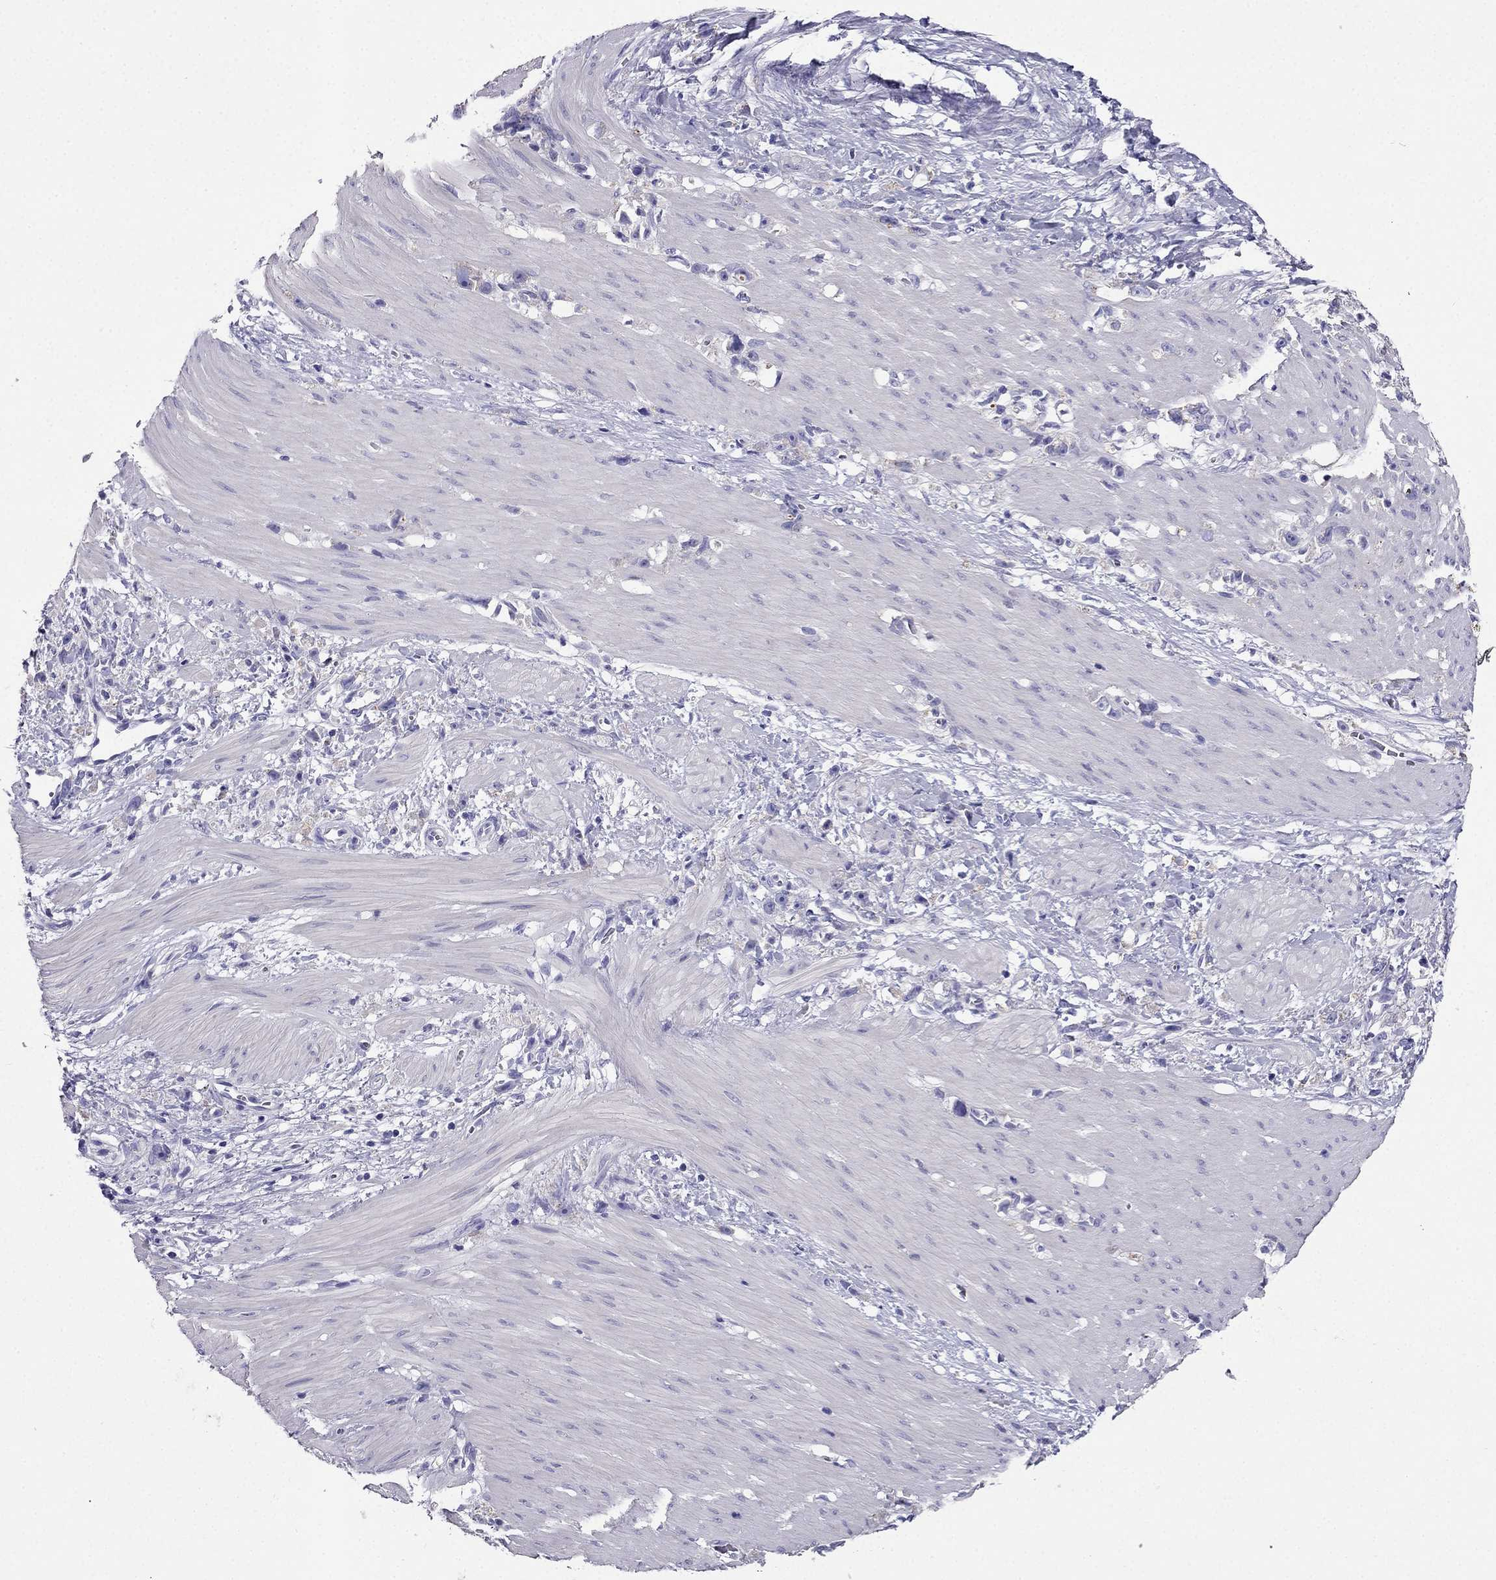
{"staining": {"intensity": "negative", "quantity": "none", "location": "none"}, "tissue": "stomach cancer", "cell_type": "Tumor cells", "image_type": "cancer", "snomed": [{"axis": "morphology", "description": "Adenocarcinoma, NOS"}, {"axis": "topography", "description": "Stomach"}], "caption": "This is a micrograph of IHC staining of stomach cancer, which shows no staining in tumor cells. Brightfield microscopy of IHC stained with DAB (3,3'-diaminobenzidine) (brown) and hematoxylin (blue), captured at high magnification.", "gene": "PTH", "patient": {"sex": "female", "age": 59}}